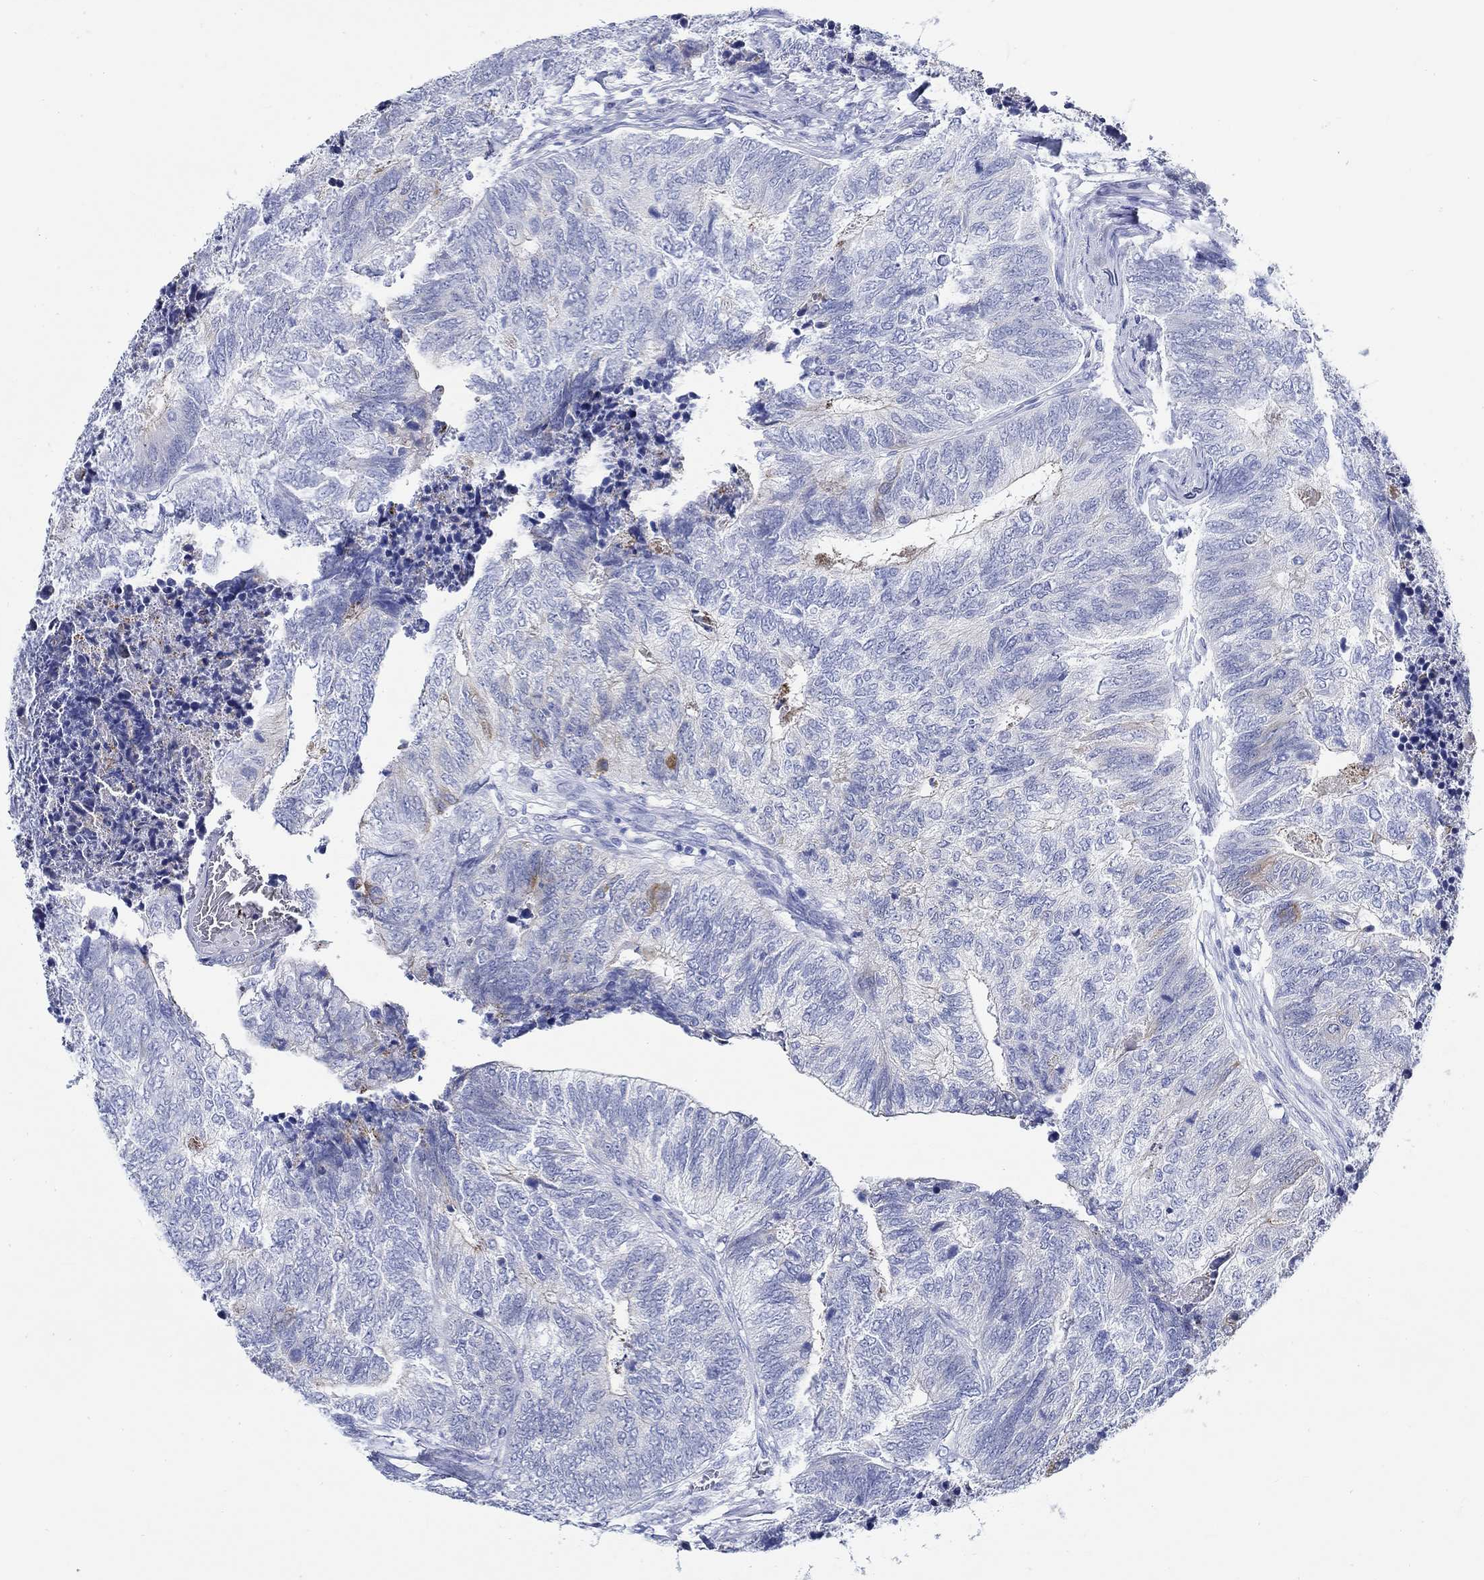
{"staining": {"intensity": "strong", "quantity": "<25%", "location": "cytoplasmic/membranous"}, "tissue": "colorectal cancer", "cell_type": "Tumor cells", "image_type": "cancer", "snomed": [{"axis": "morphology", "description": "Adenocarcinoma, NOS"}, {"axis": "topography", "description": "Colon"}], "caption": "Colorectal cancer was stained to show a protein in brown. There is medium levels of strong cytoplasmic/membranous expression in about <25% of tumor cells.", "gene": "RD3L", "patient": {"sex": "female", "age": 67}}